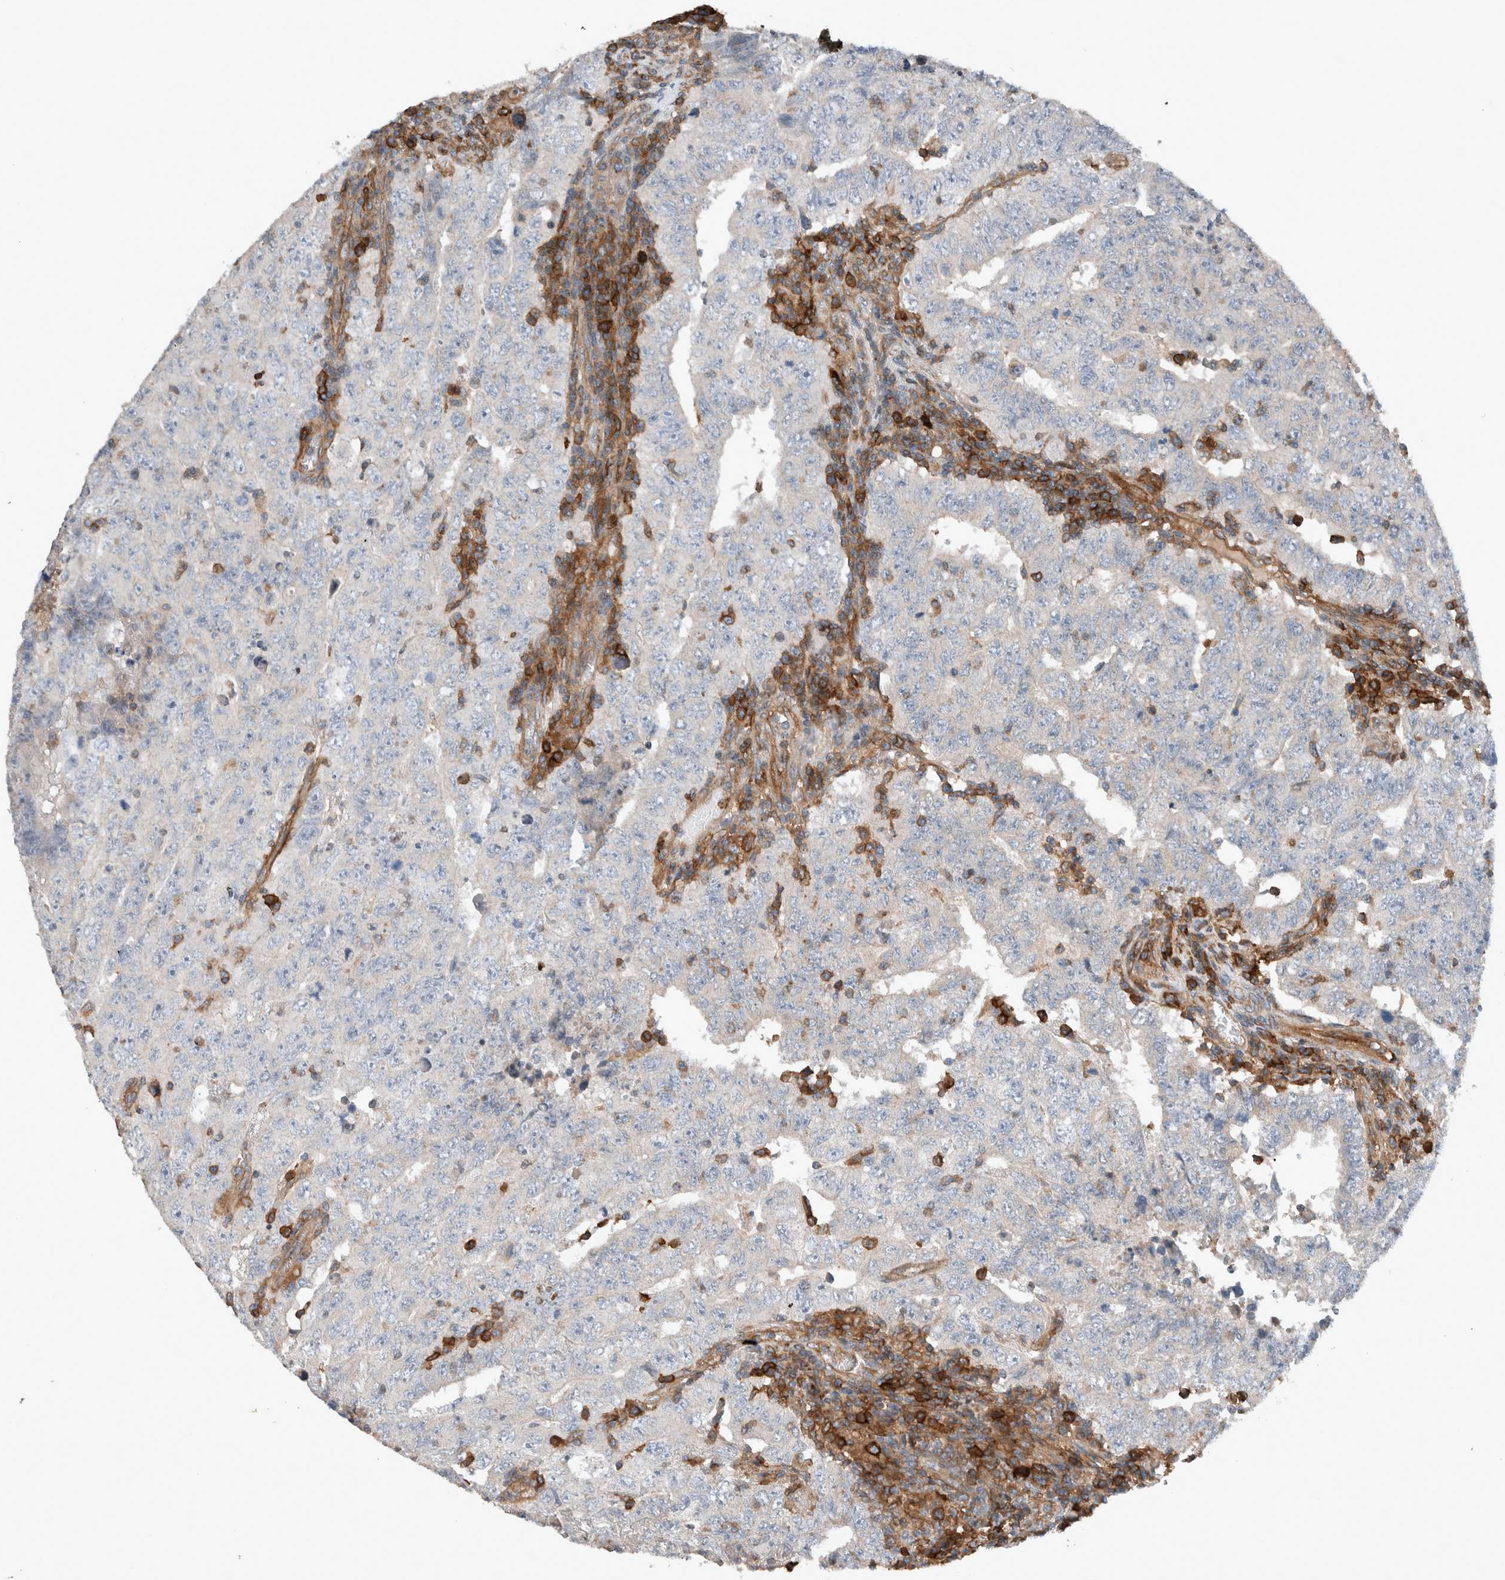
{"staining": {"intensity": "negative", "quantity": "none", "location": "none"}, "tissue": "testis cancer", "cell_type": "Tumor cells", "image_type": "cancer", "snomed": [{"axis": "morphology", "description": "Carcinoma, Embryonal, NOS"}, {"axis": "topography", "description": "Testis"}], "caption": "Human testis cancer stained for a protein using IHC demonstrates no expression in tumor cells.", "gene": "UGCG", "patient": {"sex": "male", "age": 26}}